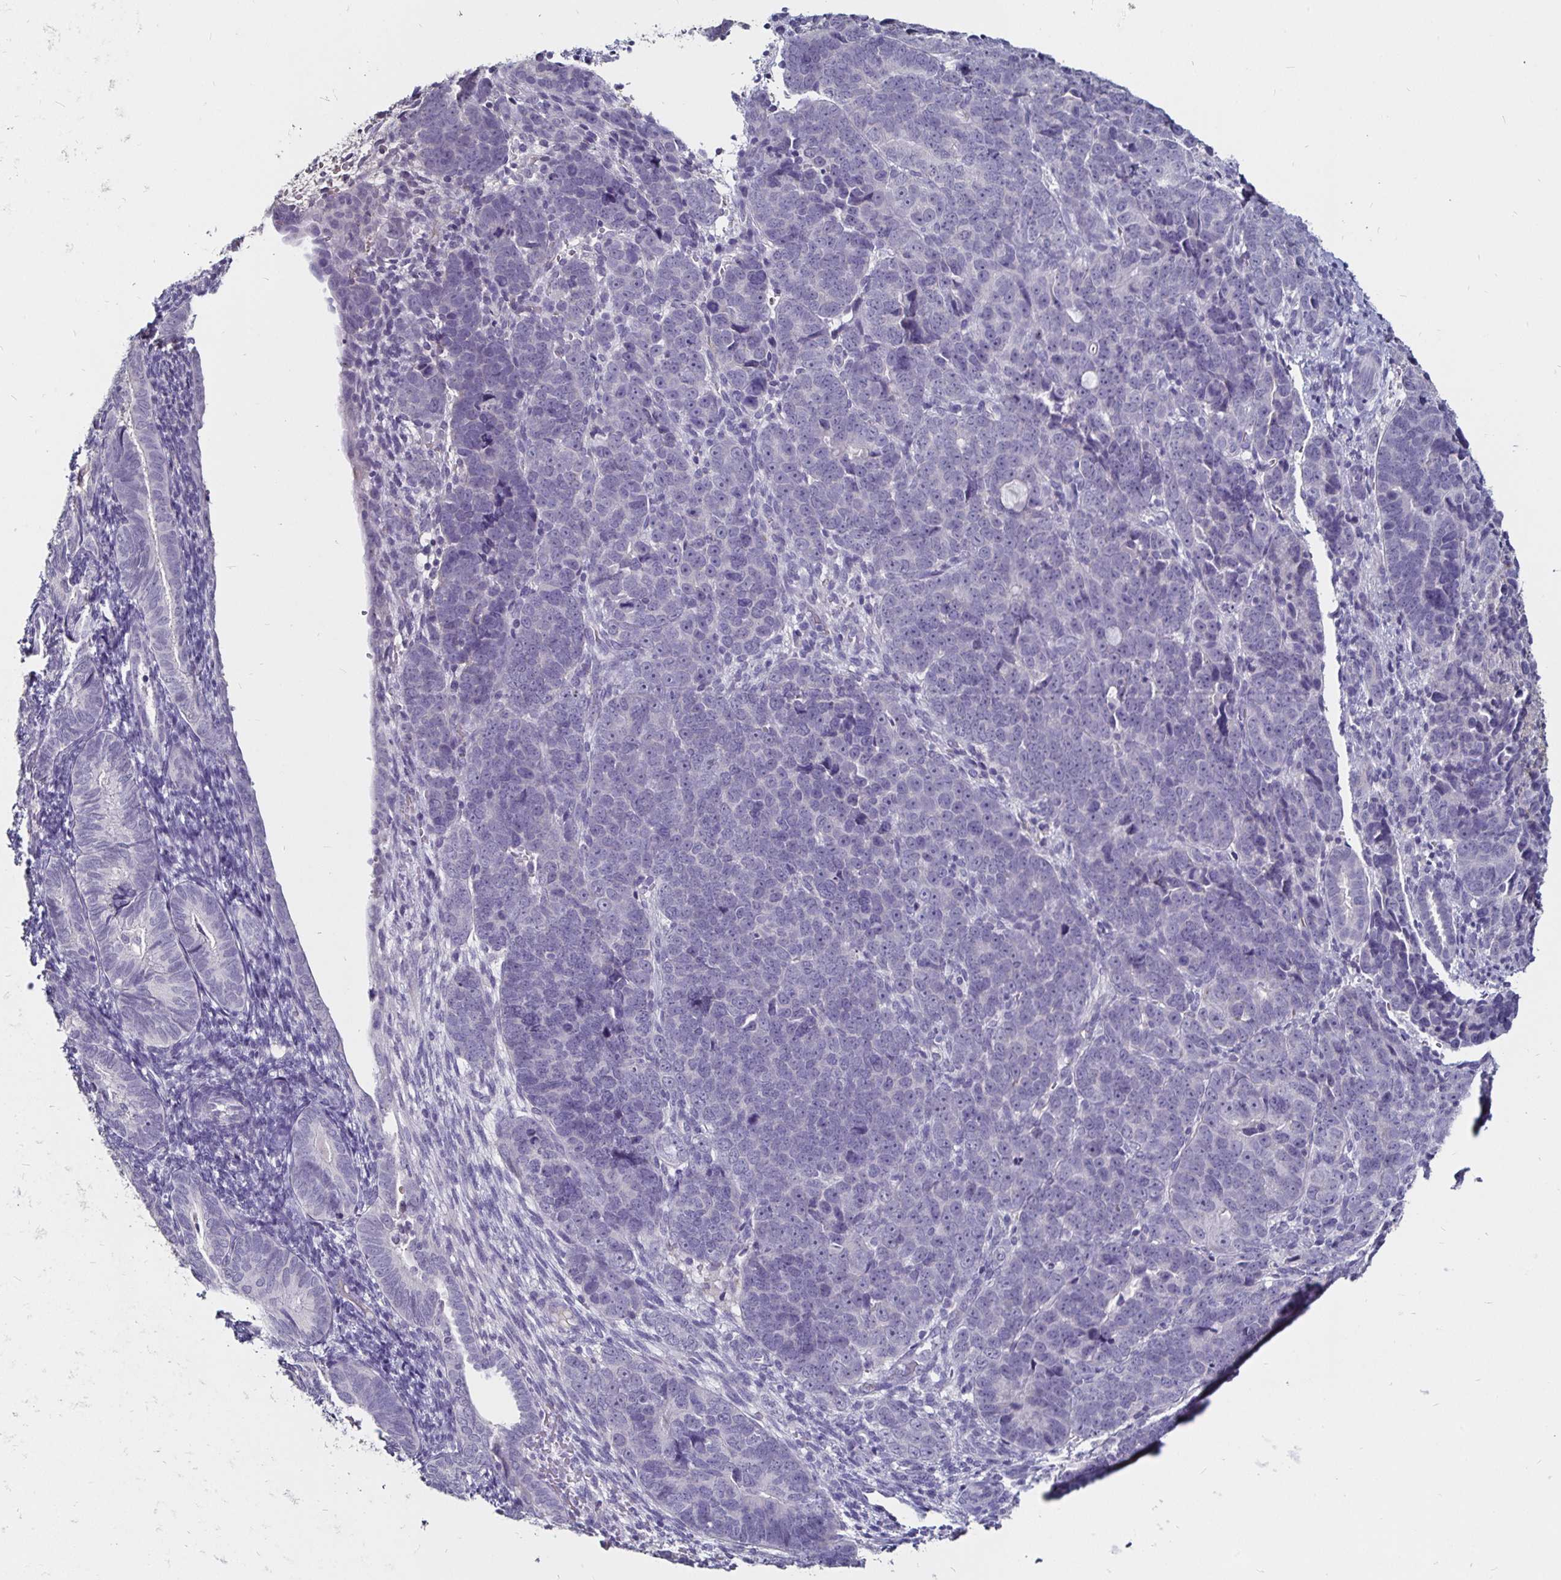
{"staining": {"intensity": "negative", "quantity": "none", "location": "none"}, "tissue": "endometrial cancer", "cell_type": "Tumor cells", "image_type": "cancer", "snomed": [{"axis": "morphology", "description": "Adenocarcinoma, NOS"}, {"axis": "topography", "description": "Endometrium"}], "caption": "Immunohistochemistry (IHC) histopathology image of neoplastic tissue: human adenocarcinoma (endometrial) stained with DAB (3,3'-diaminobenzidine) exhibits no significant protein expression in tumor cells.", "gene": "FAIM2", "patient": {"sex": "female", "age": 82}}